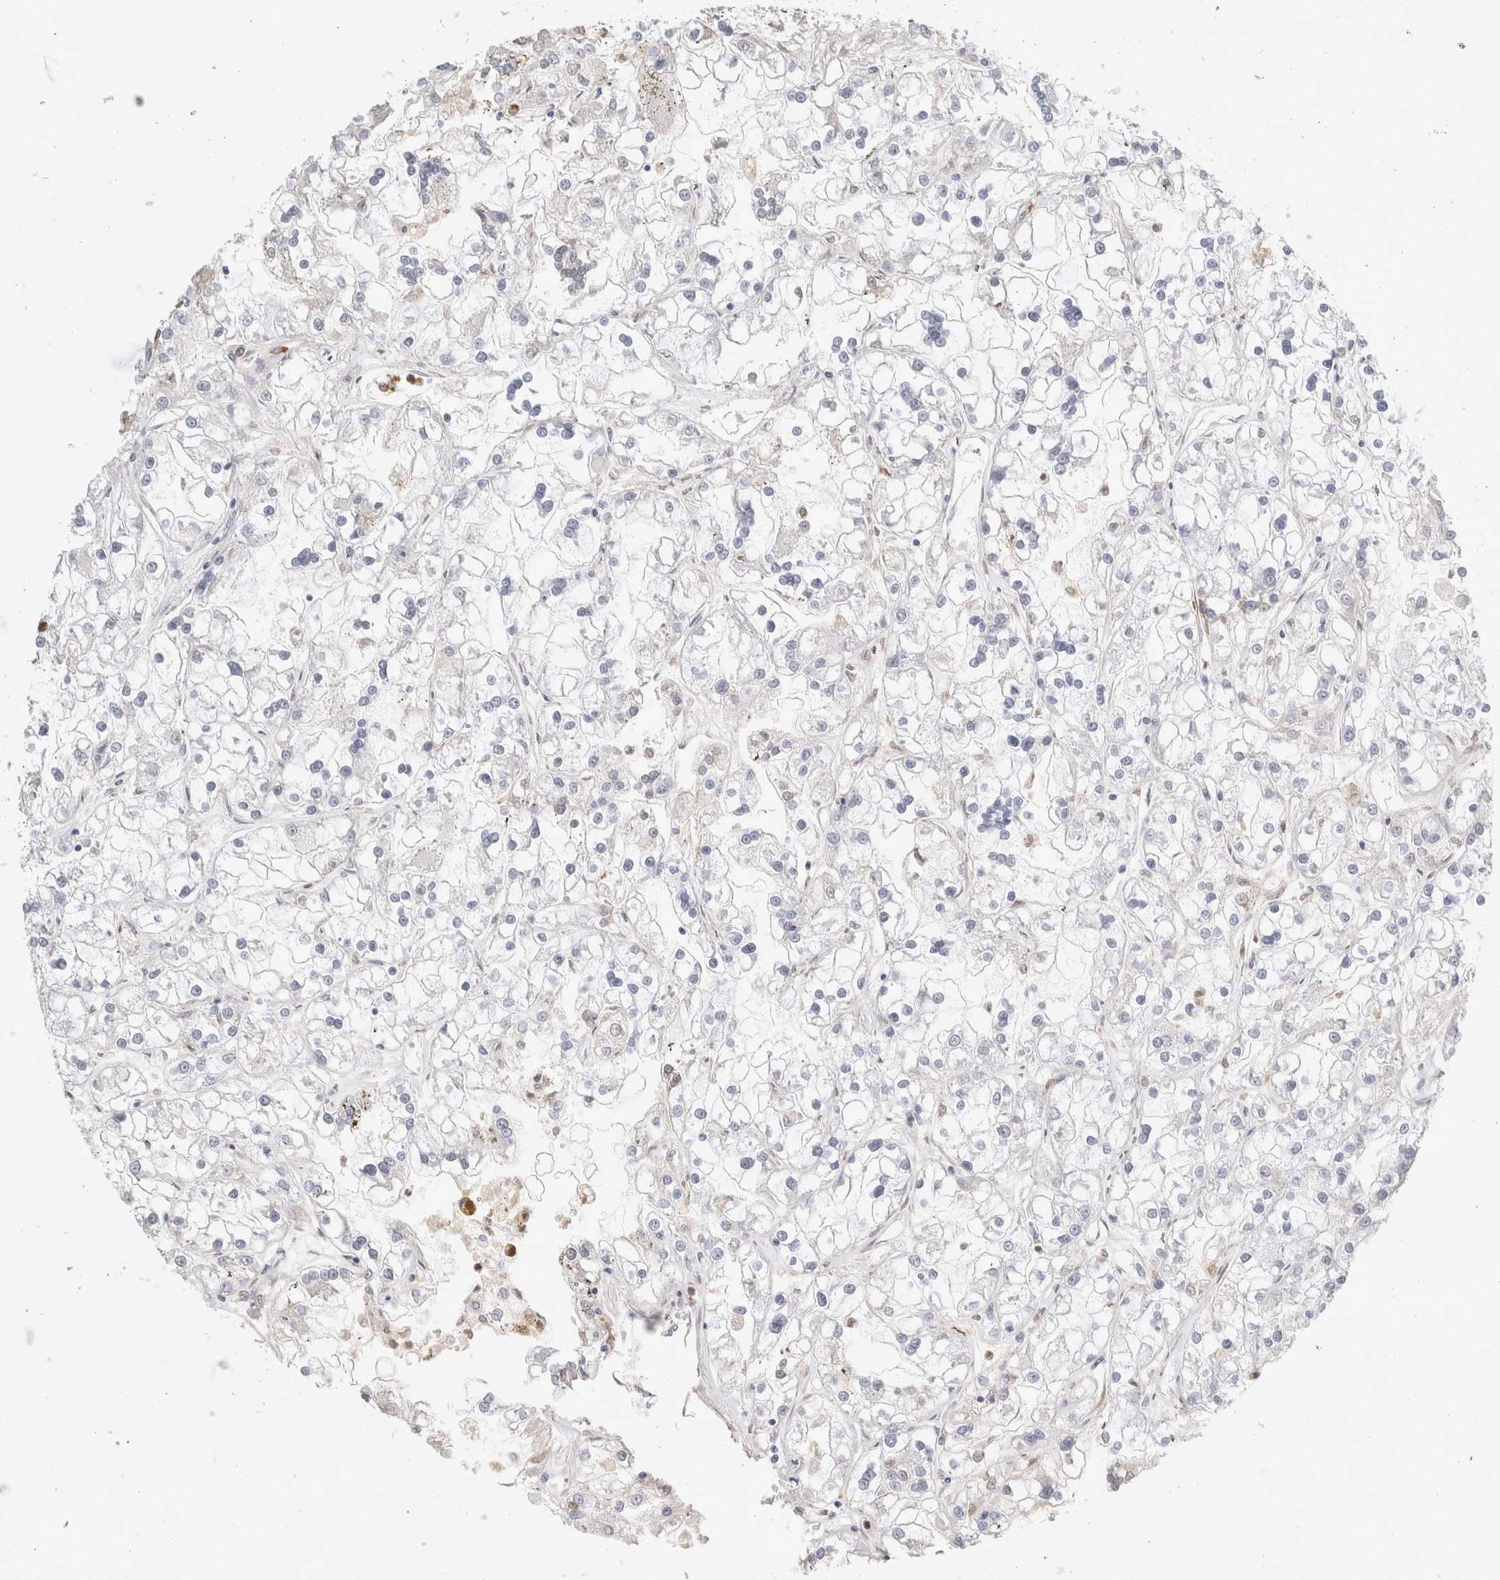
{"staining": {"intensity": "negative", "quantity": "none", "location": "none"}, "tissue": "renal cancer", "cell_type": "Tumor cells", "image_type": "cancer", "snomed": [{"axis": "morphology", "description": "Adenocarcinoma, NOS"}, {"axis": "topography", "description": "Kidney"}], "caption": "A high-resolution image shows IHC staining of renal cancer (adenocarcinoma), which shows no significant expression in tumor cells. The staining is performed using DAB (3,3'-diaminobenzidine) brown chromogen with nuclei counter-stained in using hematoxylin.", "gene": "FGL2", "patient": {"sex": "female", "age": 52}}